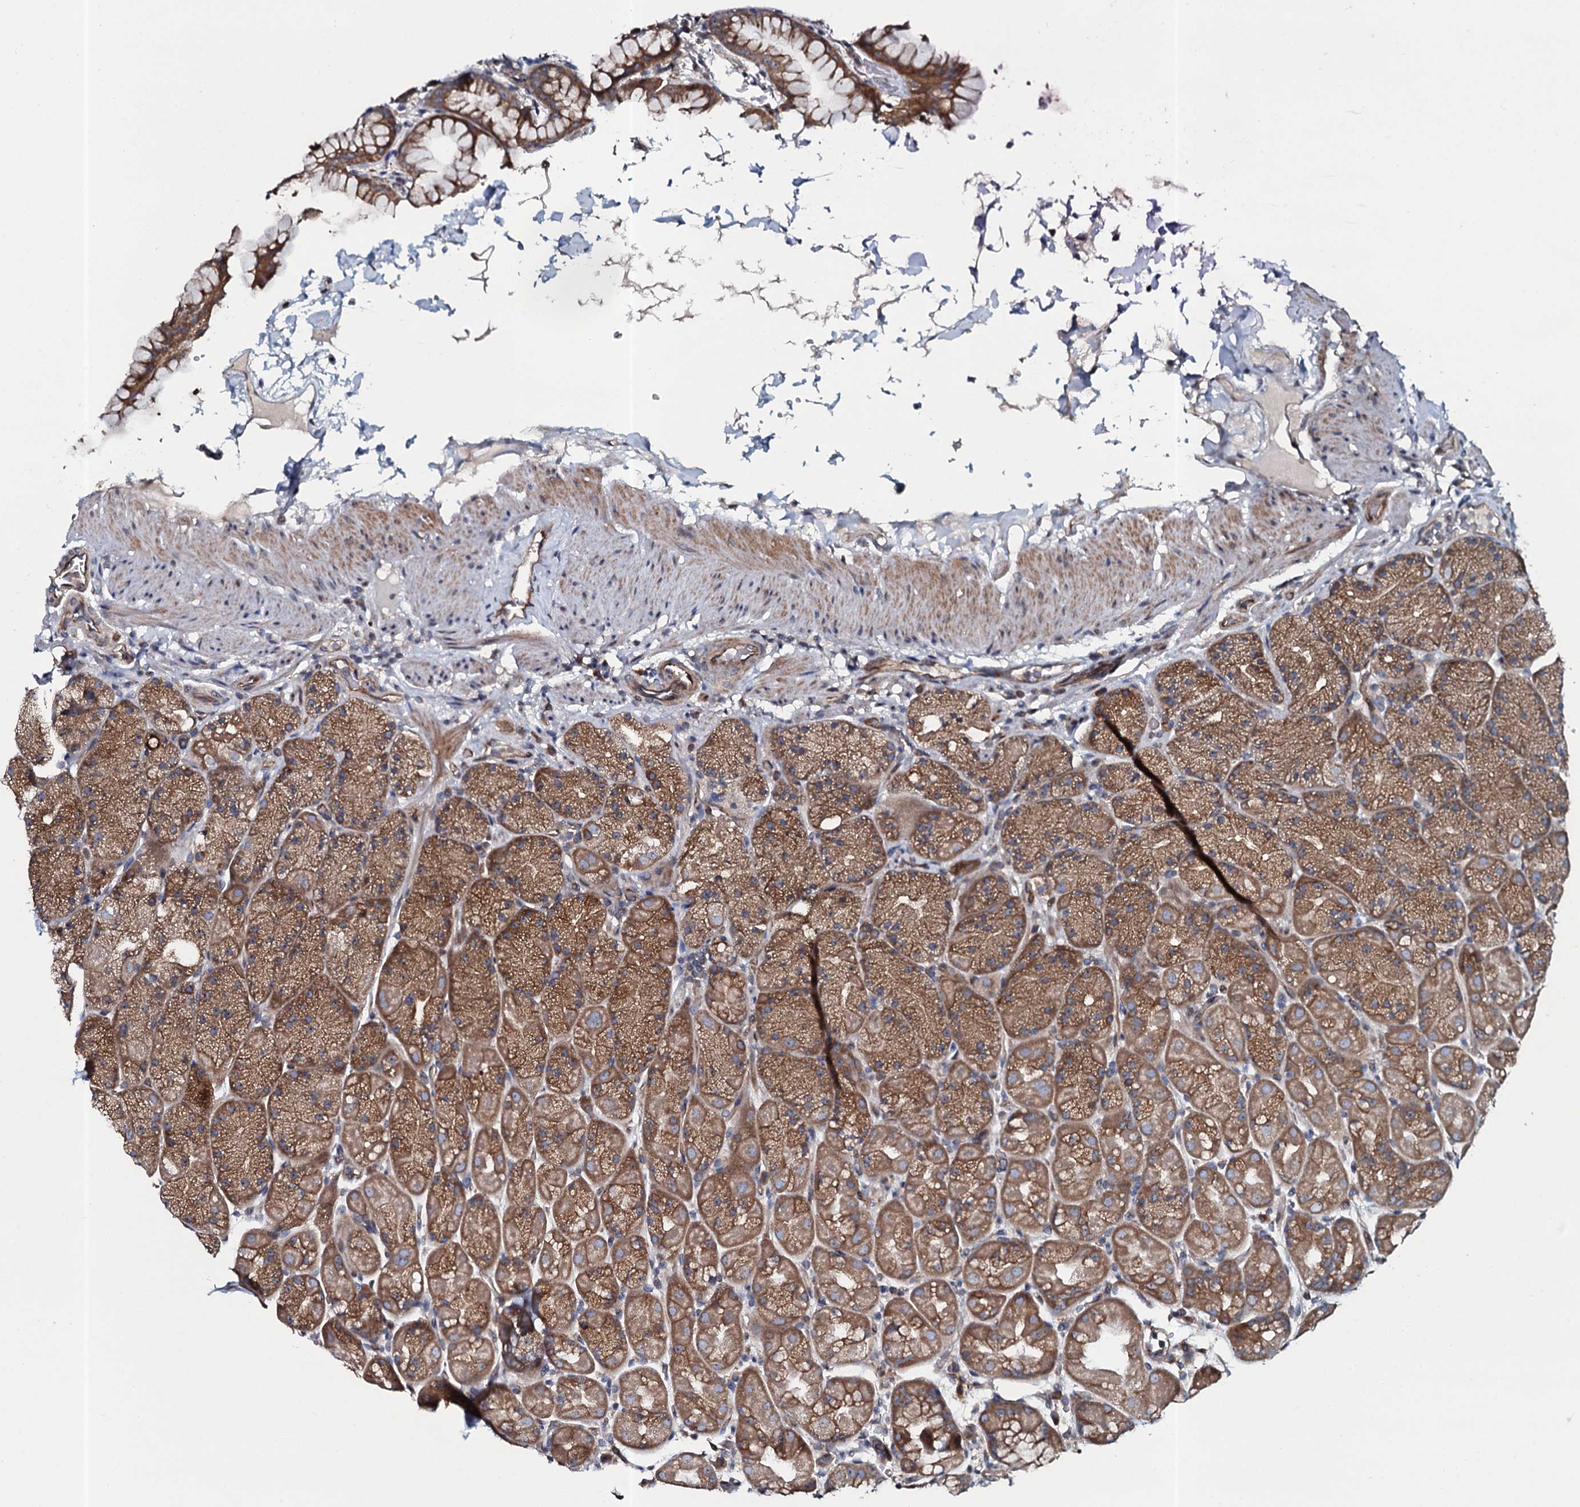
{"staining": {"intensity": "moderate", "quantity": ">75%", "location": "cytoplasmic/membranous"}, "tissue": "stomach", "cell_type": "Glandular cells", "image_type": "normal", "snomed": [{"axis": "morphology", "description": "Normal tissue, NOS"}, {"axis": "topography", "description": "Stomach, upper"}, {"axis": "topography", "description": "Stomach, lower"}], "caption": "Immunohistochemical staining of unremarkable stomach demonstrates moderate cytoplasmic/membranous protein expression in about >75% of glandular cells. Nuclei are stained in blue.", "gene": "TMEM151A", "patient": {"sex": "male", "age": 67}}